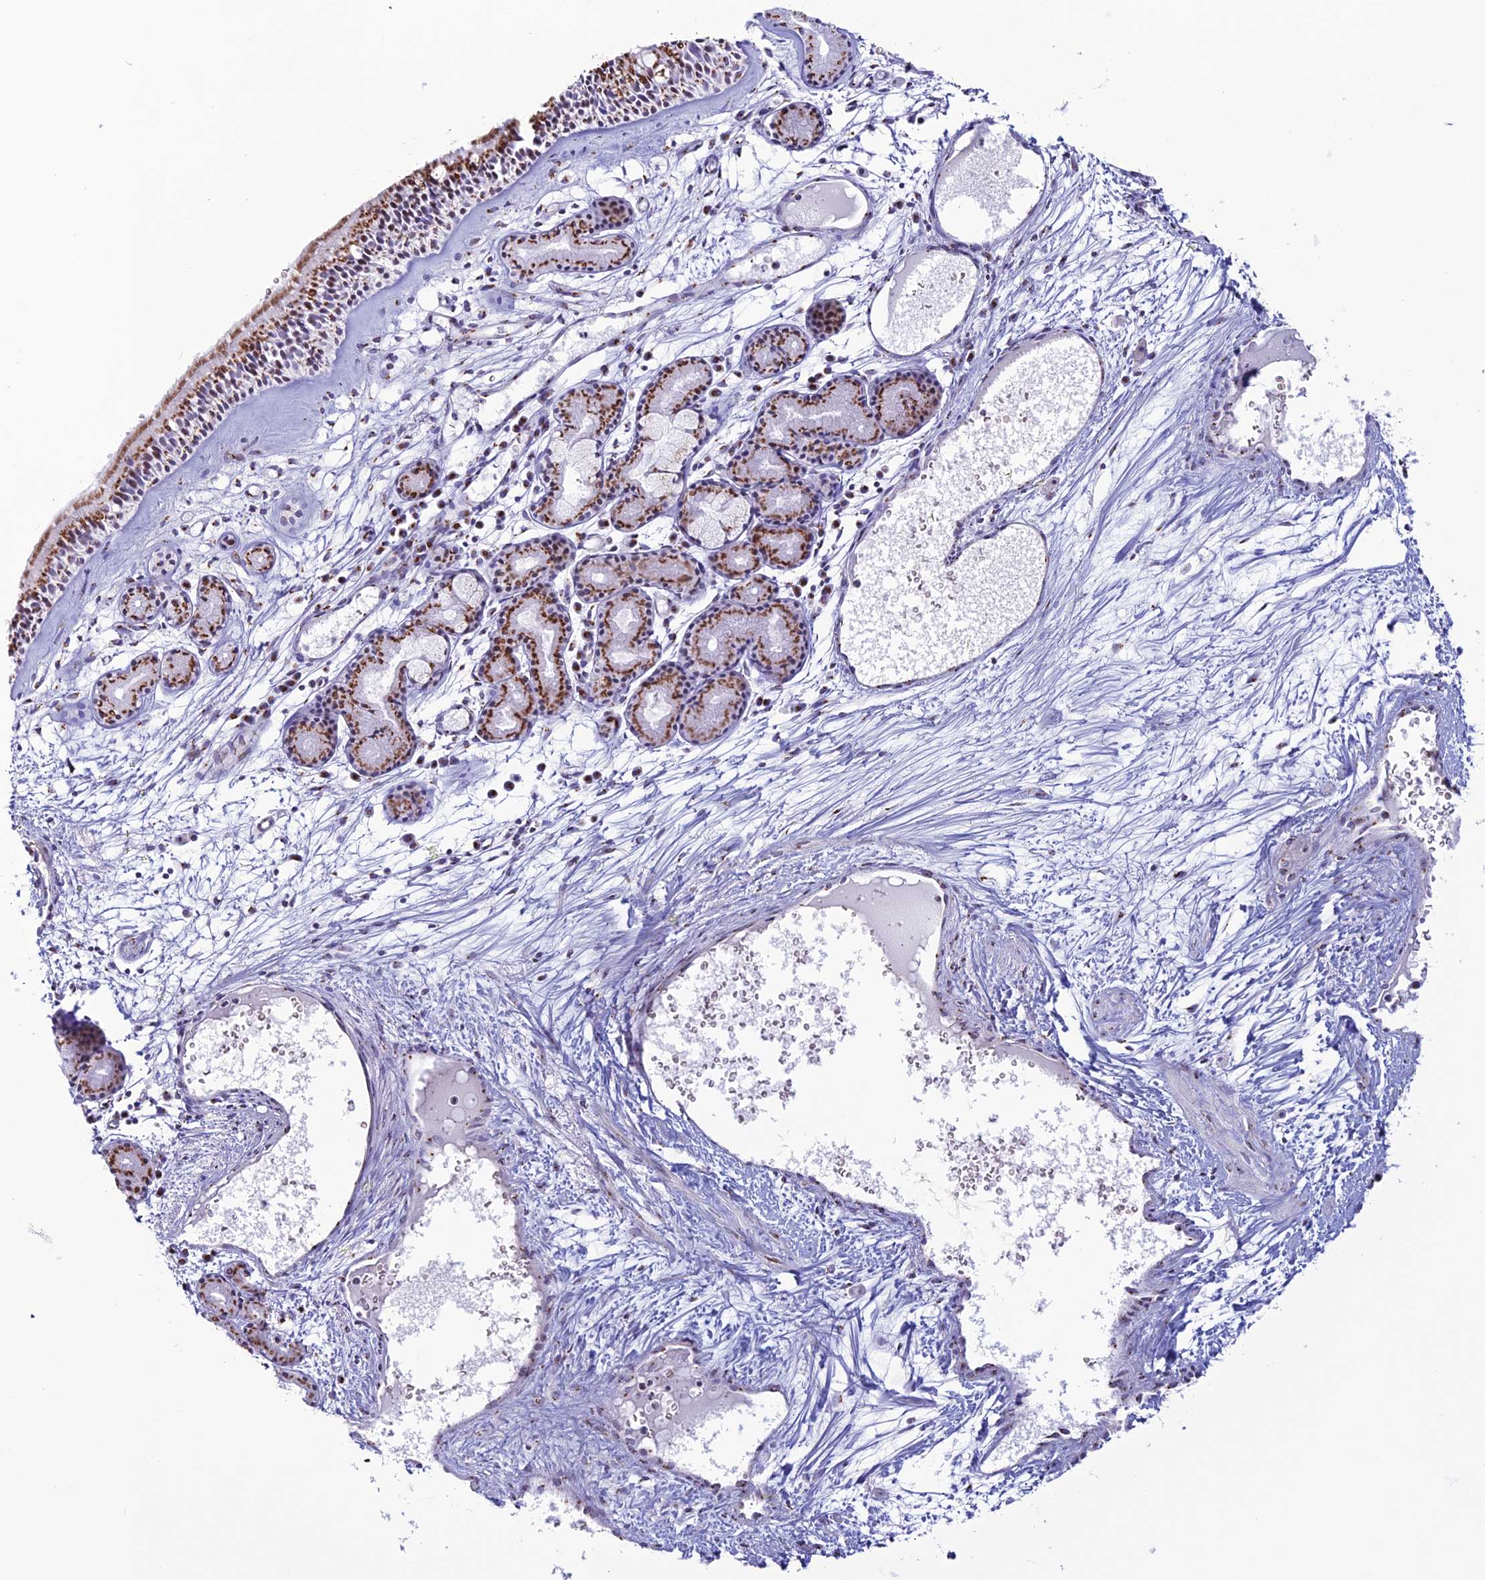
{"staining": {"intensity": "strong", "quantity": "25%-75%", "location": "cytoplasmic/membranous"}, "tissue": "nasopharynx", "cell_type": "Respiratory epithelial cells", "image_type": "normal", "snomed": [{"axis": "morphology", "description": "Normal tissue, NOS"}, {"axis": "topography", "description": "Nasopharynx"}], "caption": "A brown stain labels strong cytoplasmic/membranous positivity of a protein in respiratory epithelial cells of unremarkable human nasopharynx. (Brightfield microscopy of DAB IHC at high magnification).", "gene": "PLEKHA4", "patient": {"sex": "male", "age": 81}}